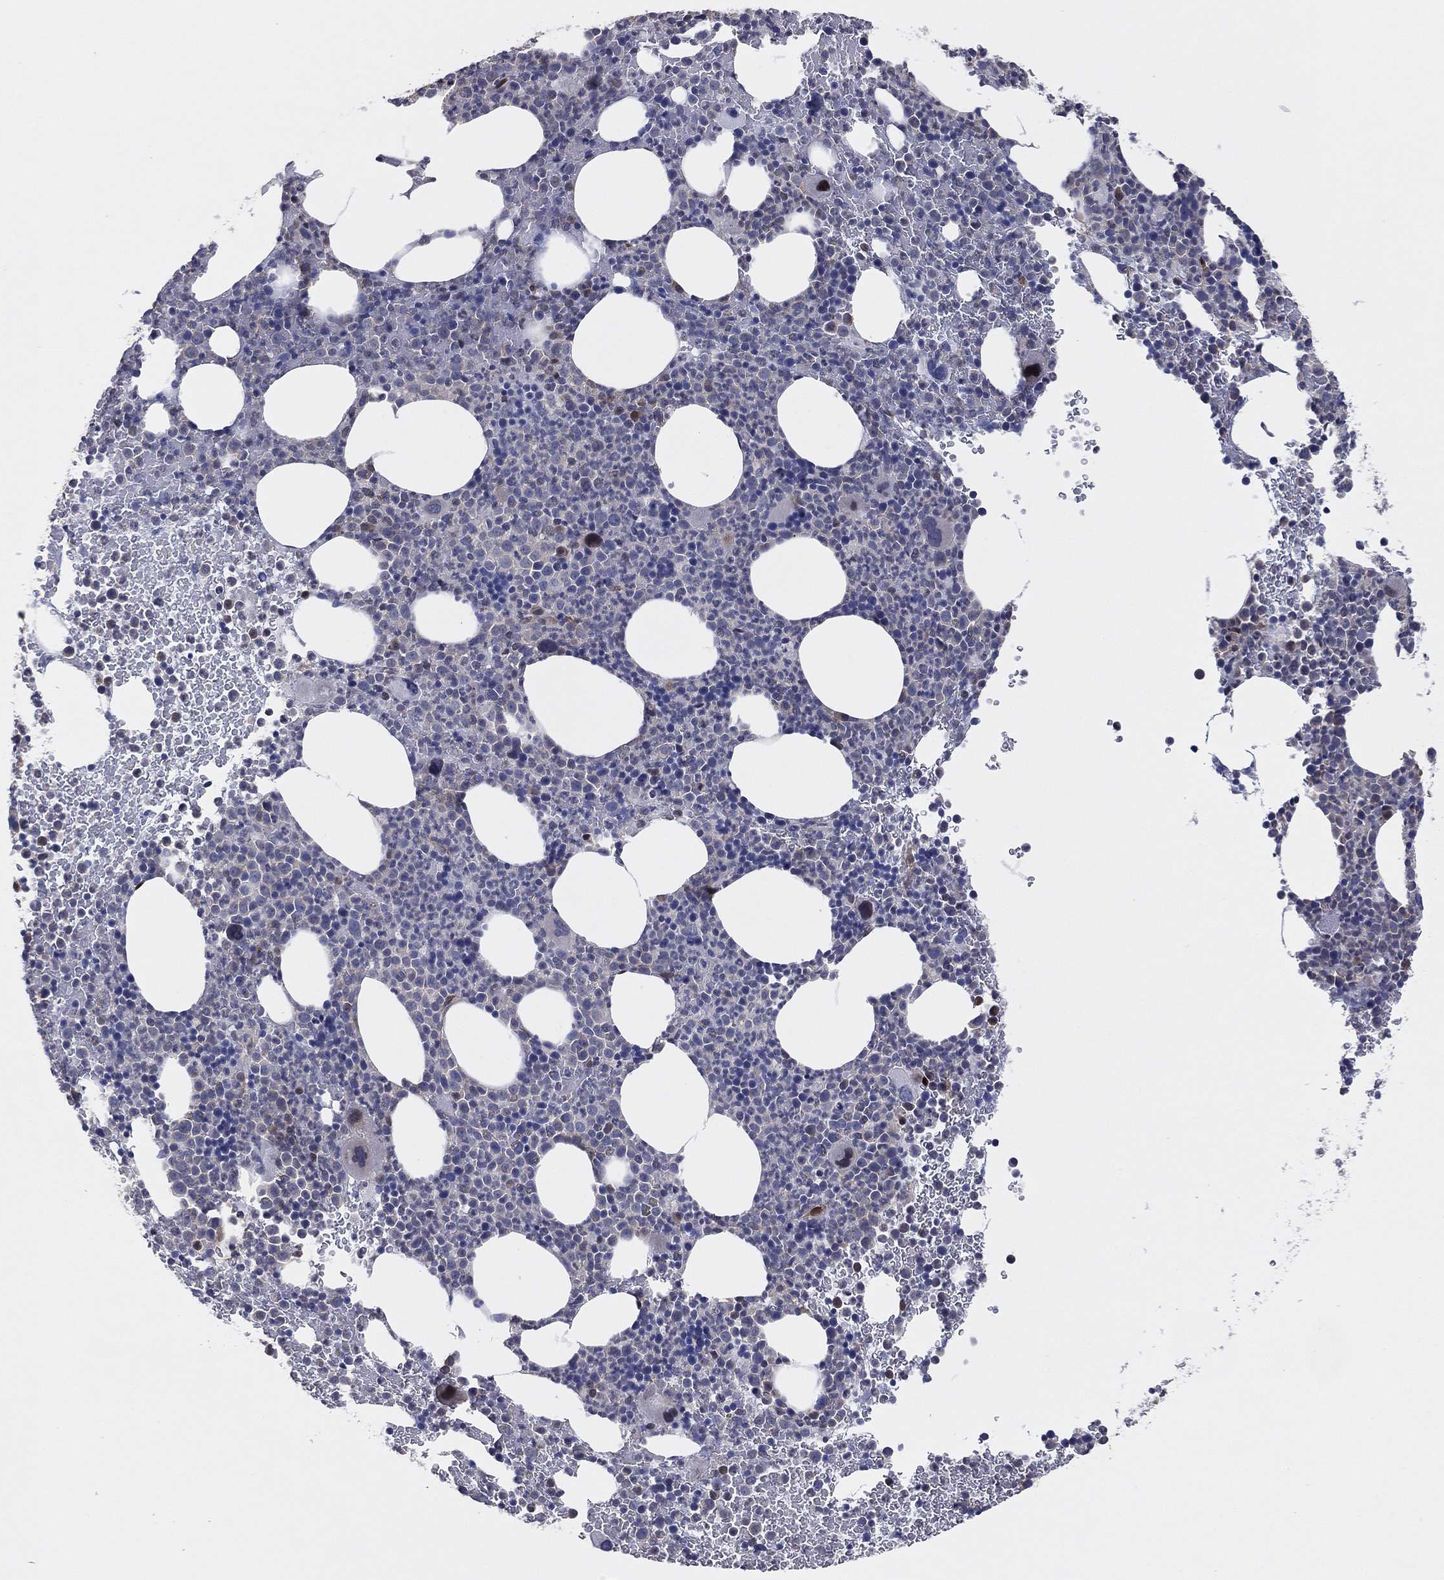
{"staining": {"intensity": "moderate", "quantity": "<25%", "location": "nuclear"}, "tissue": "bone marrow", "cell_type": "Hematopoietic cells", "image_type": "normal", "snomed": [{"axis": "morphology", "description": "Normal tissue, NOS"}, {"axis": "topography", "description": "Bone marrow"}], "caption": "Immunohistochemical staining of unremarkable bone marrow exhibits <25% levels of moderate nuclear protein expression in about <25% of hematopoietic cells.", "gene": "SNCG", "patient": {"sex": "male", "age": 83}}